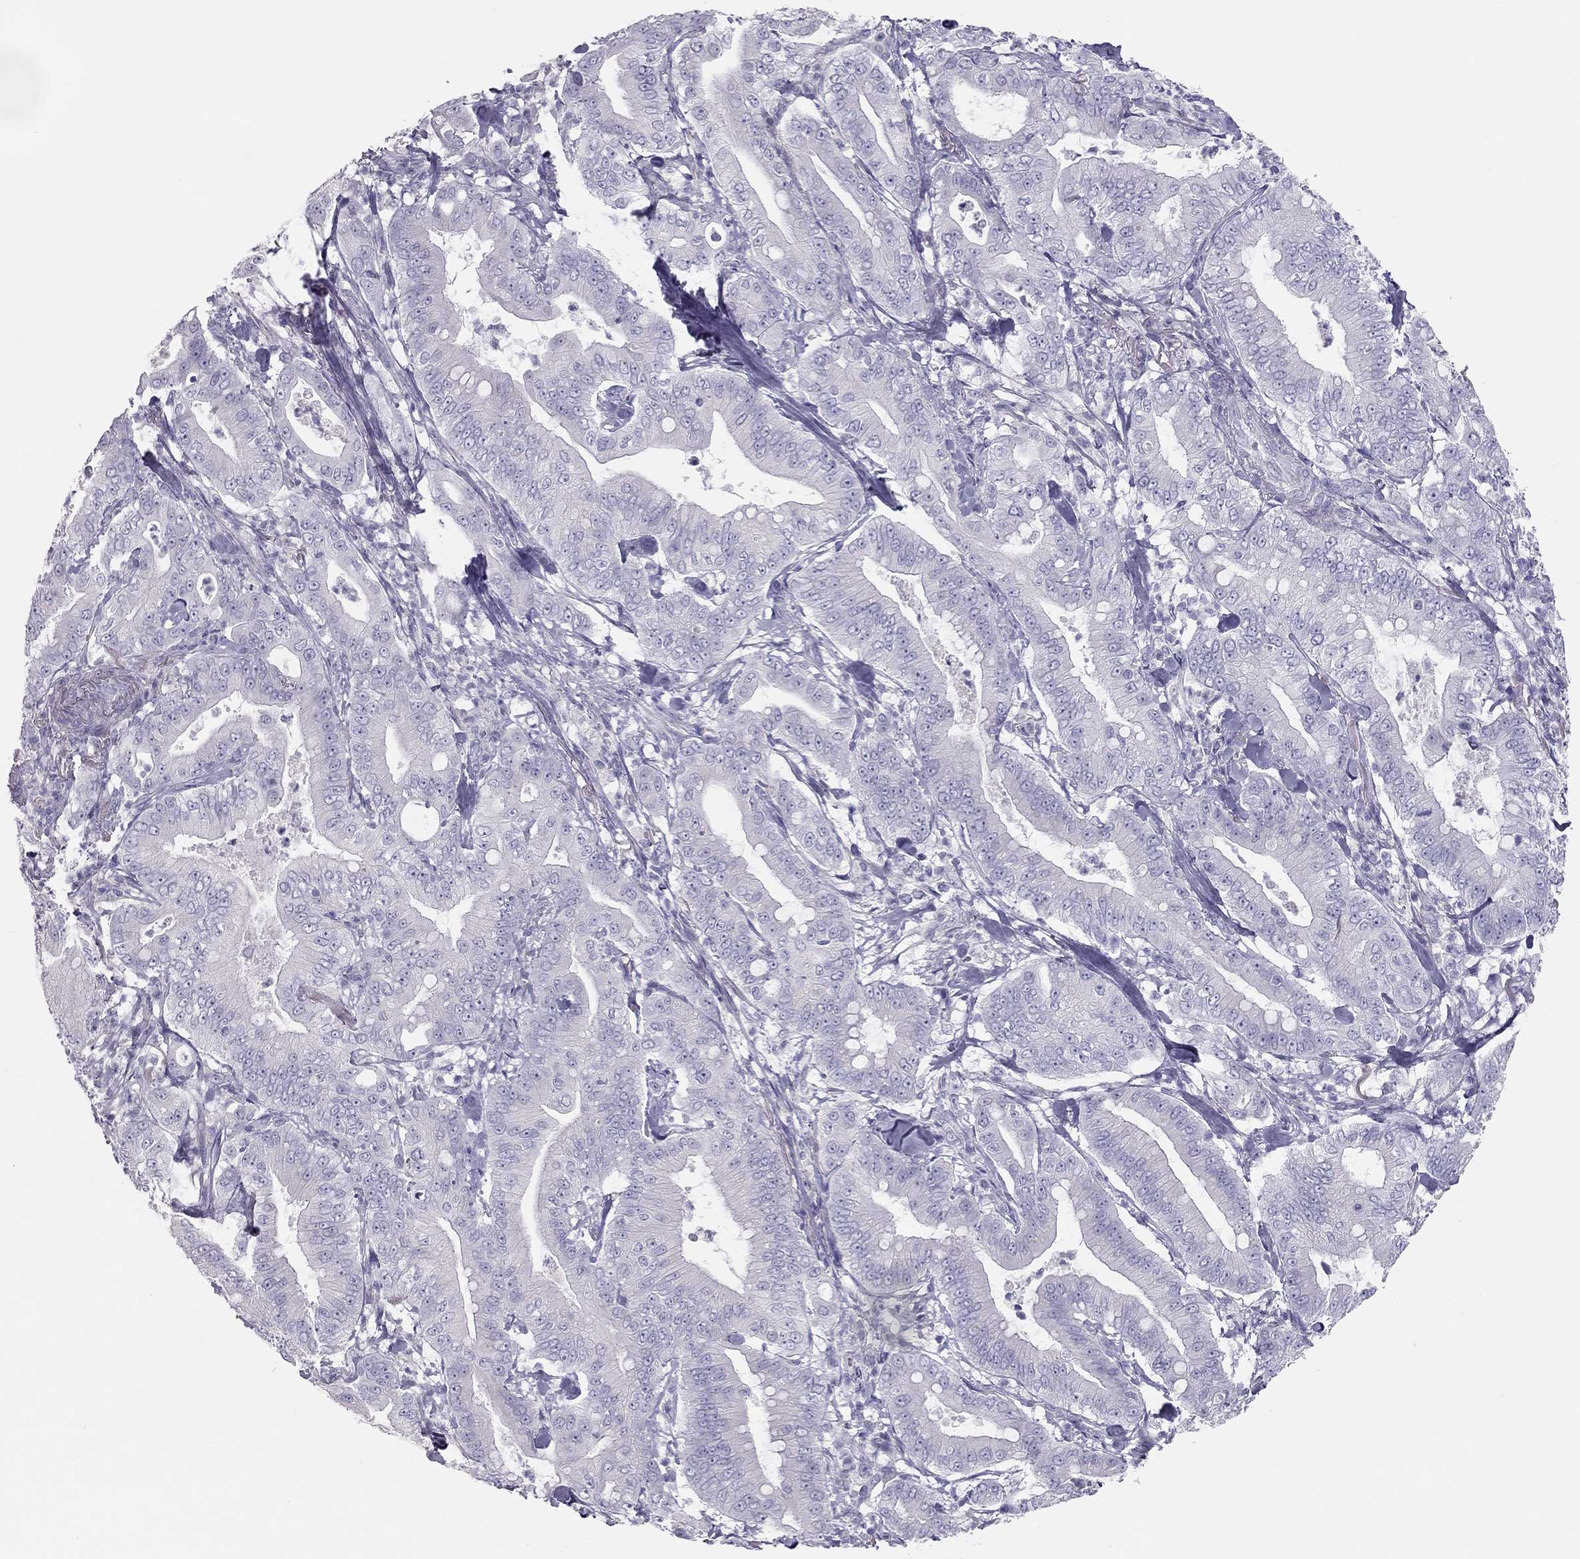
{"staining": {"intensity": "negative", "quantity": "none", "location": "none"}, "tissue": "pancreatic cancer", "cell_type": "Tumor cells", "image_type": "cancer", "snomed": [{"axis": "morphology", "description": "Adenocarcinoma, NOS"}, {"axis": "topography", "description": "Pancreas"}], "caption": "Adenocarcinoma (pancreatic) was stained to show a protein in brown. There is no significant staining in tumor cells. The staining is performed using DAB (3,3'-diaminobenzidine) brown chromogen with nuclei counter-stained in using hematoxylin.", "gene": "SPATA12", "patient": {"sex": "male", "age": 71}}